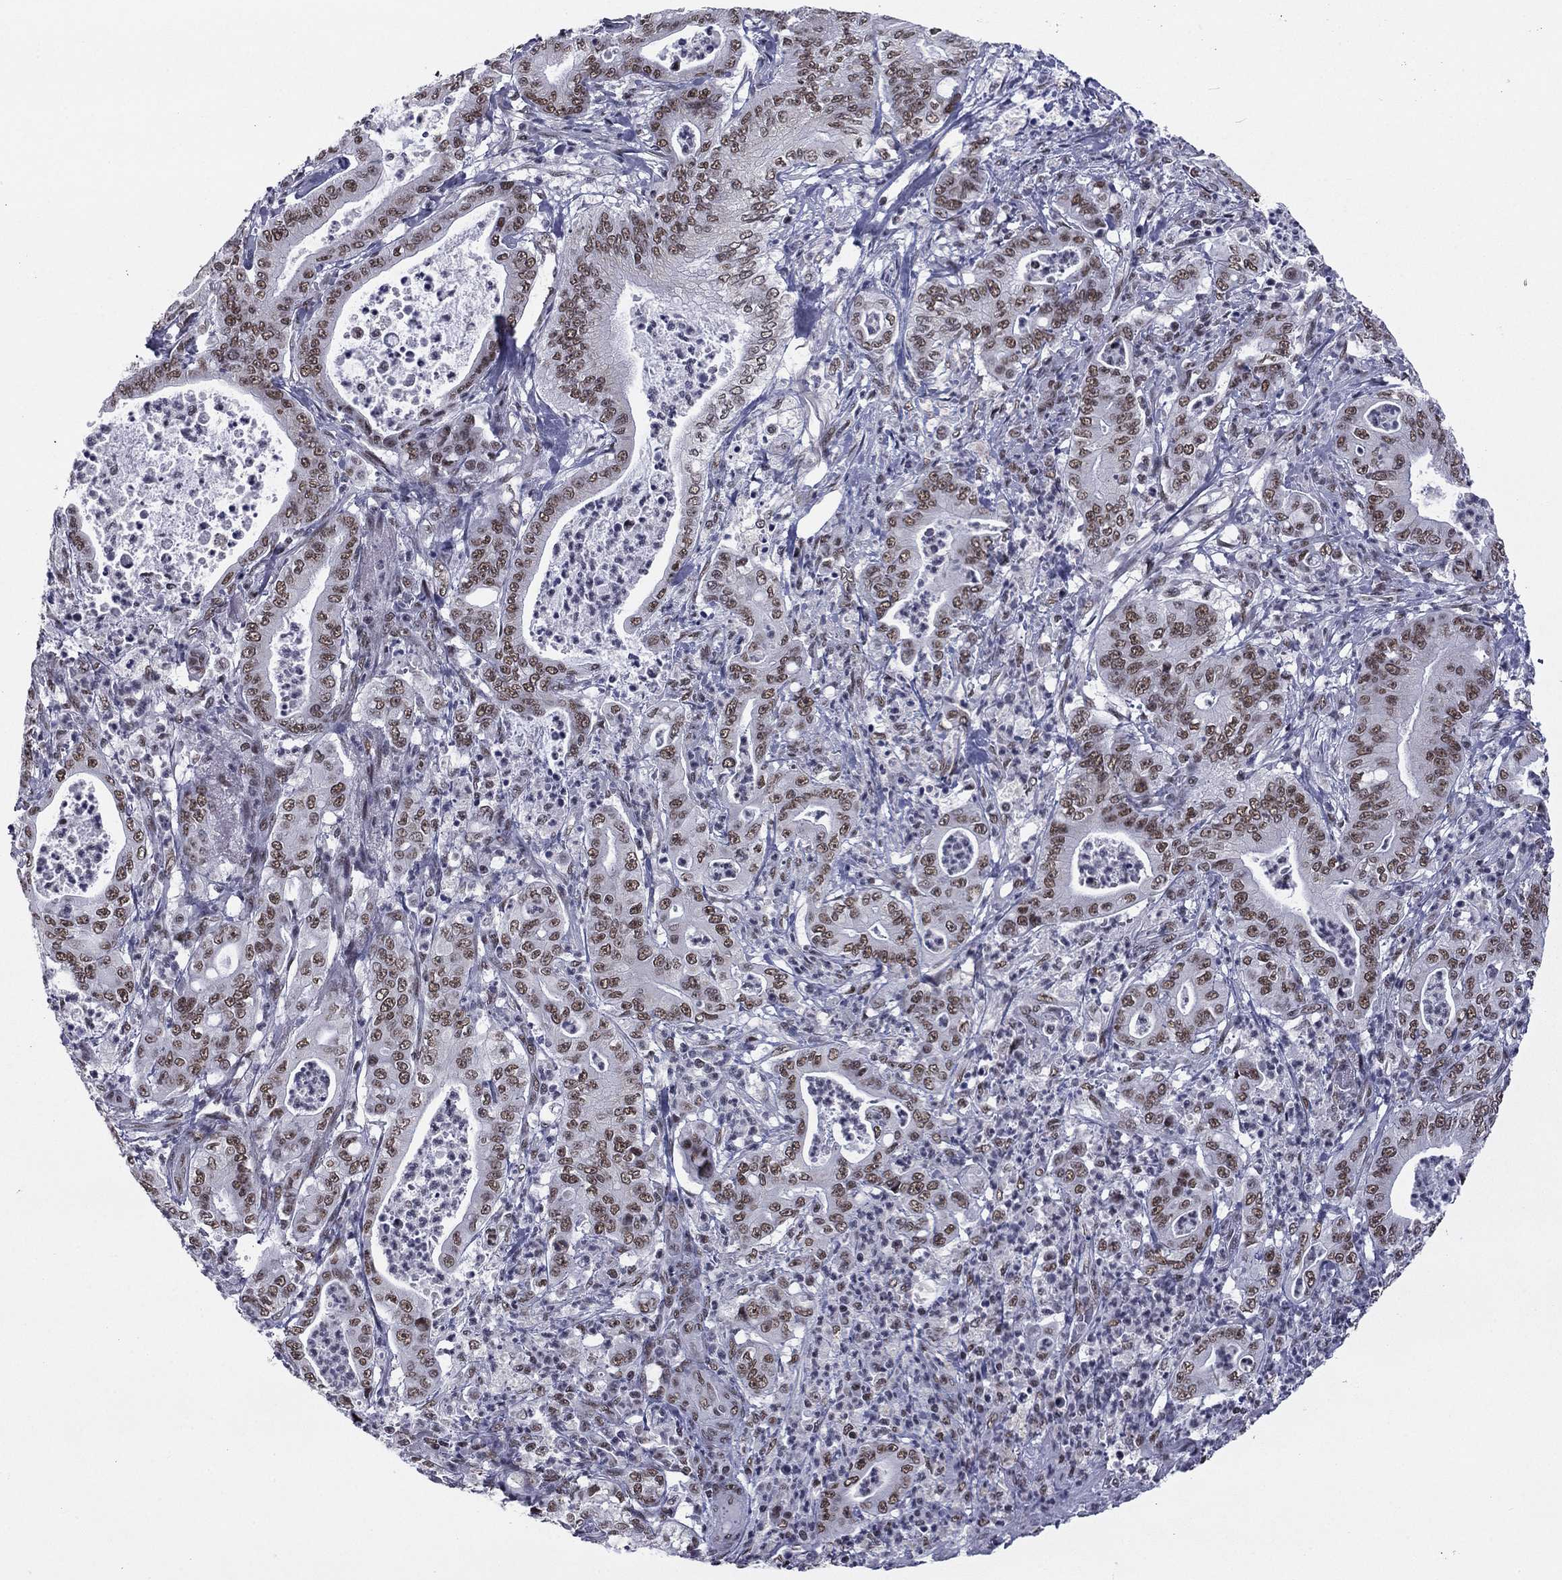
{"staining": {"intensity": "moderate", "quantity": ">75%", "location": "nuclear"}, "tissue": "pancreatic cancer", "cell_type": "Tumor cells", "image_type": "cancer", "snomed": [{"axis": "morphology", "description": "Adenocarcinoma, NOS"}, {"axis": "topography", "description": "Pancreas"}], "caption": "DAB immunohistochemical staining of human pancreatic cancer demonstrates moderate nuclear protein positivity in approximately >75% of tumor cells. Nuclei are stained in blue.", "gene": "ETV5", "patient": {"sex": "male", "age": 71}}